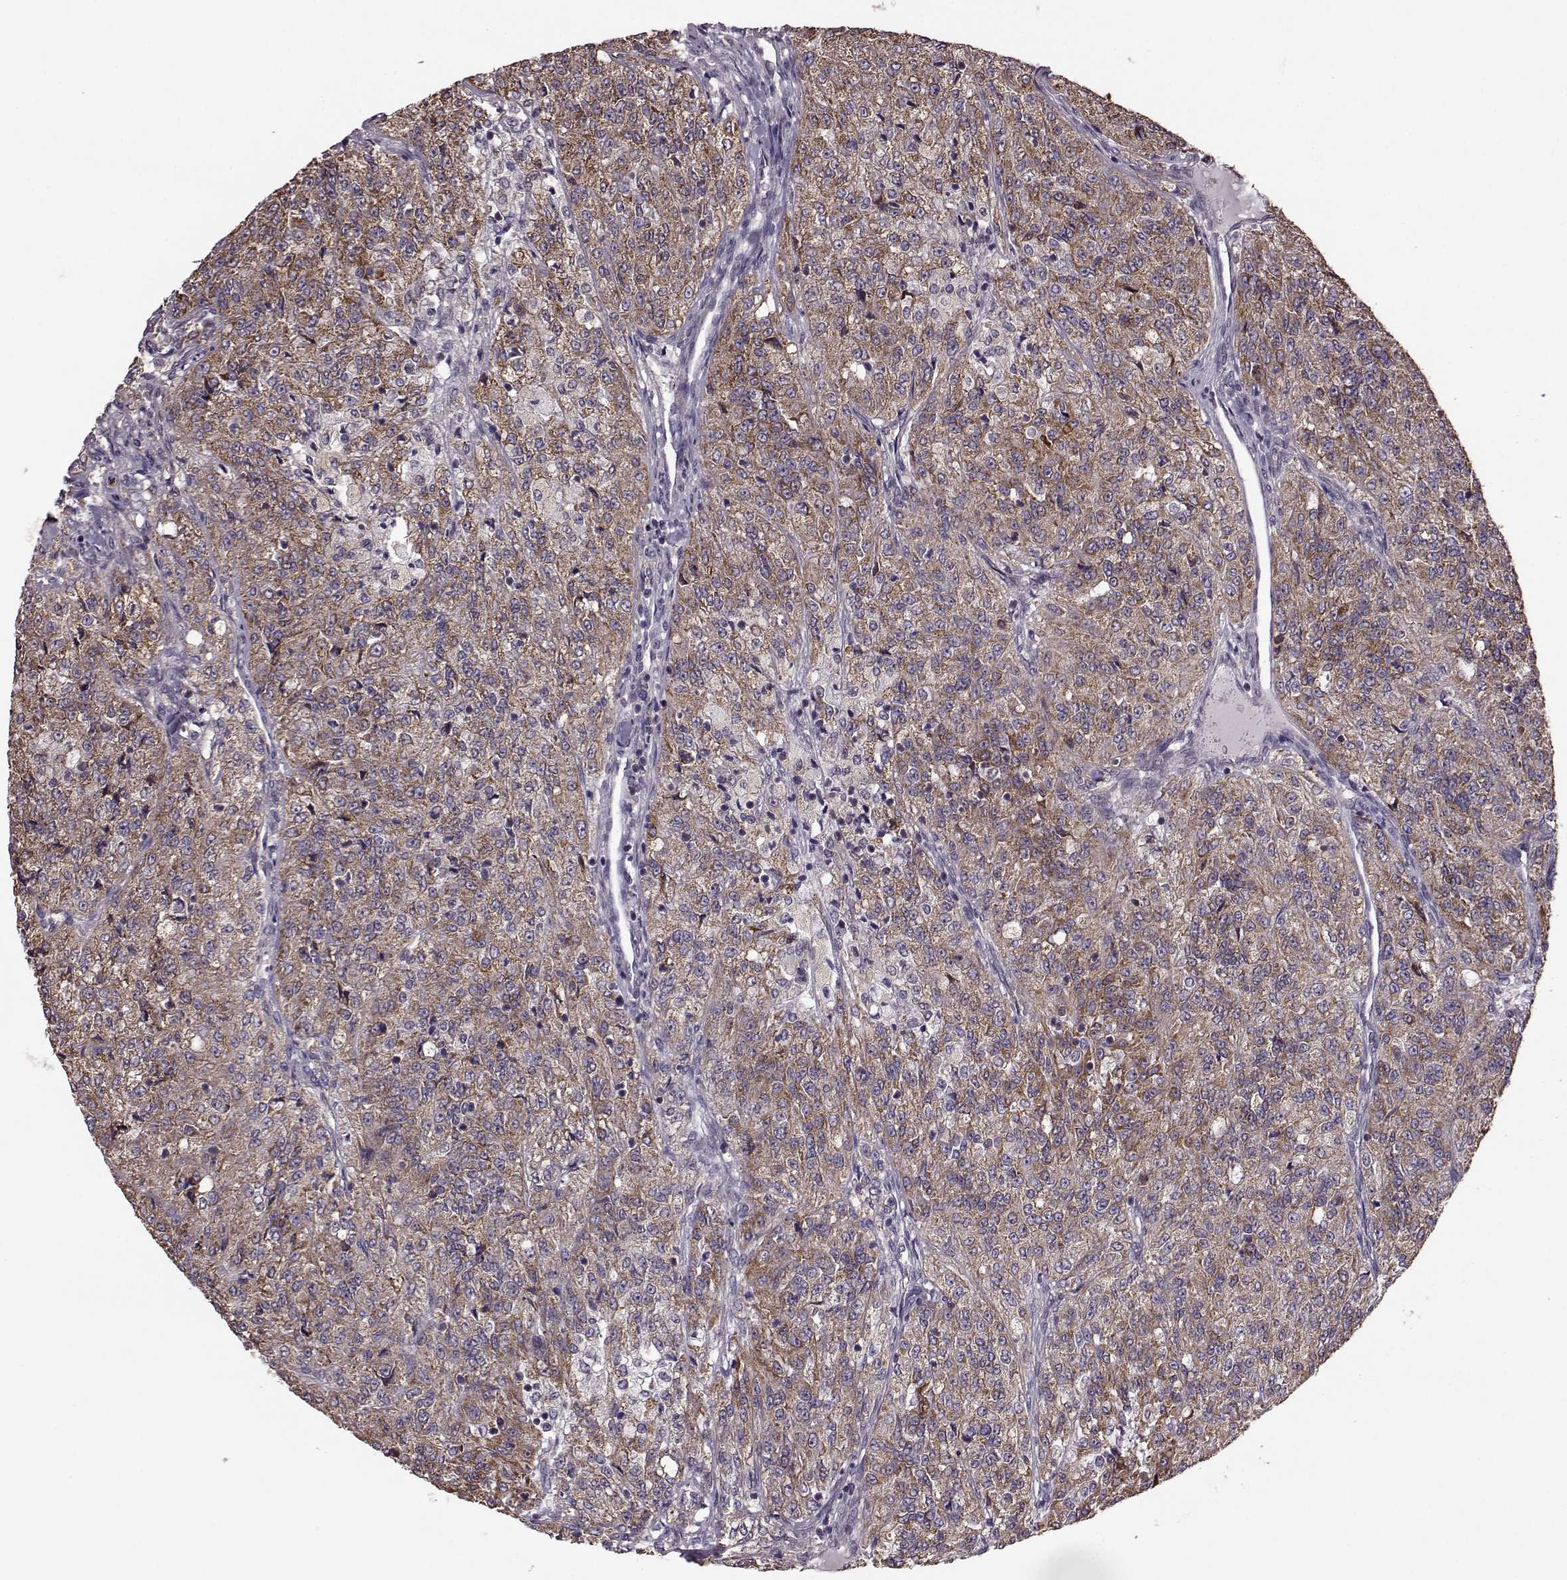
{"staining": {"intensity": "moderate", "quantity": ">75%", "location": "cytoplasmic/membranous"}, "tissue": "renal cancer", "cell_type": "Tumor cells", "image_type": "cancer", "snomed": [{"axis": "morphology", "description": "Adenocarcinoma, NOS"}, {"axis": "topography", "description": "Kidney"}], "caption": "An image of human renal cancer stained for a protein displays moderate cytoplasmic/membranous brown staining in tumor cells.", "gene": "PUDP", "patient": {"sex": "female", "age": 63}}